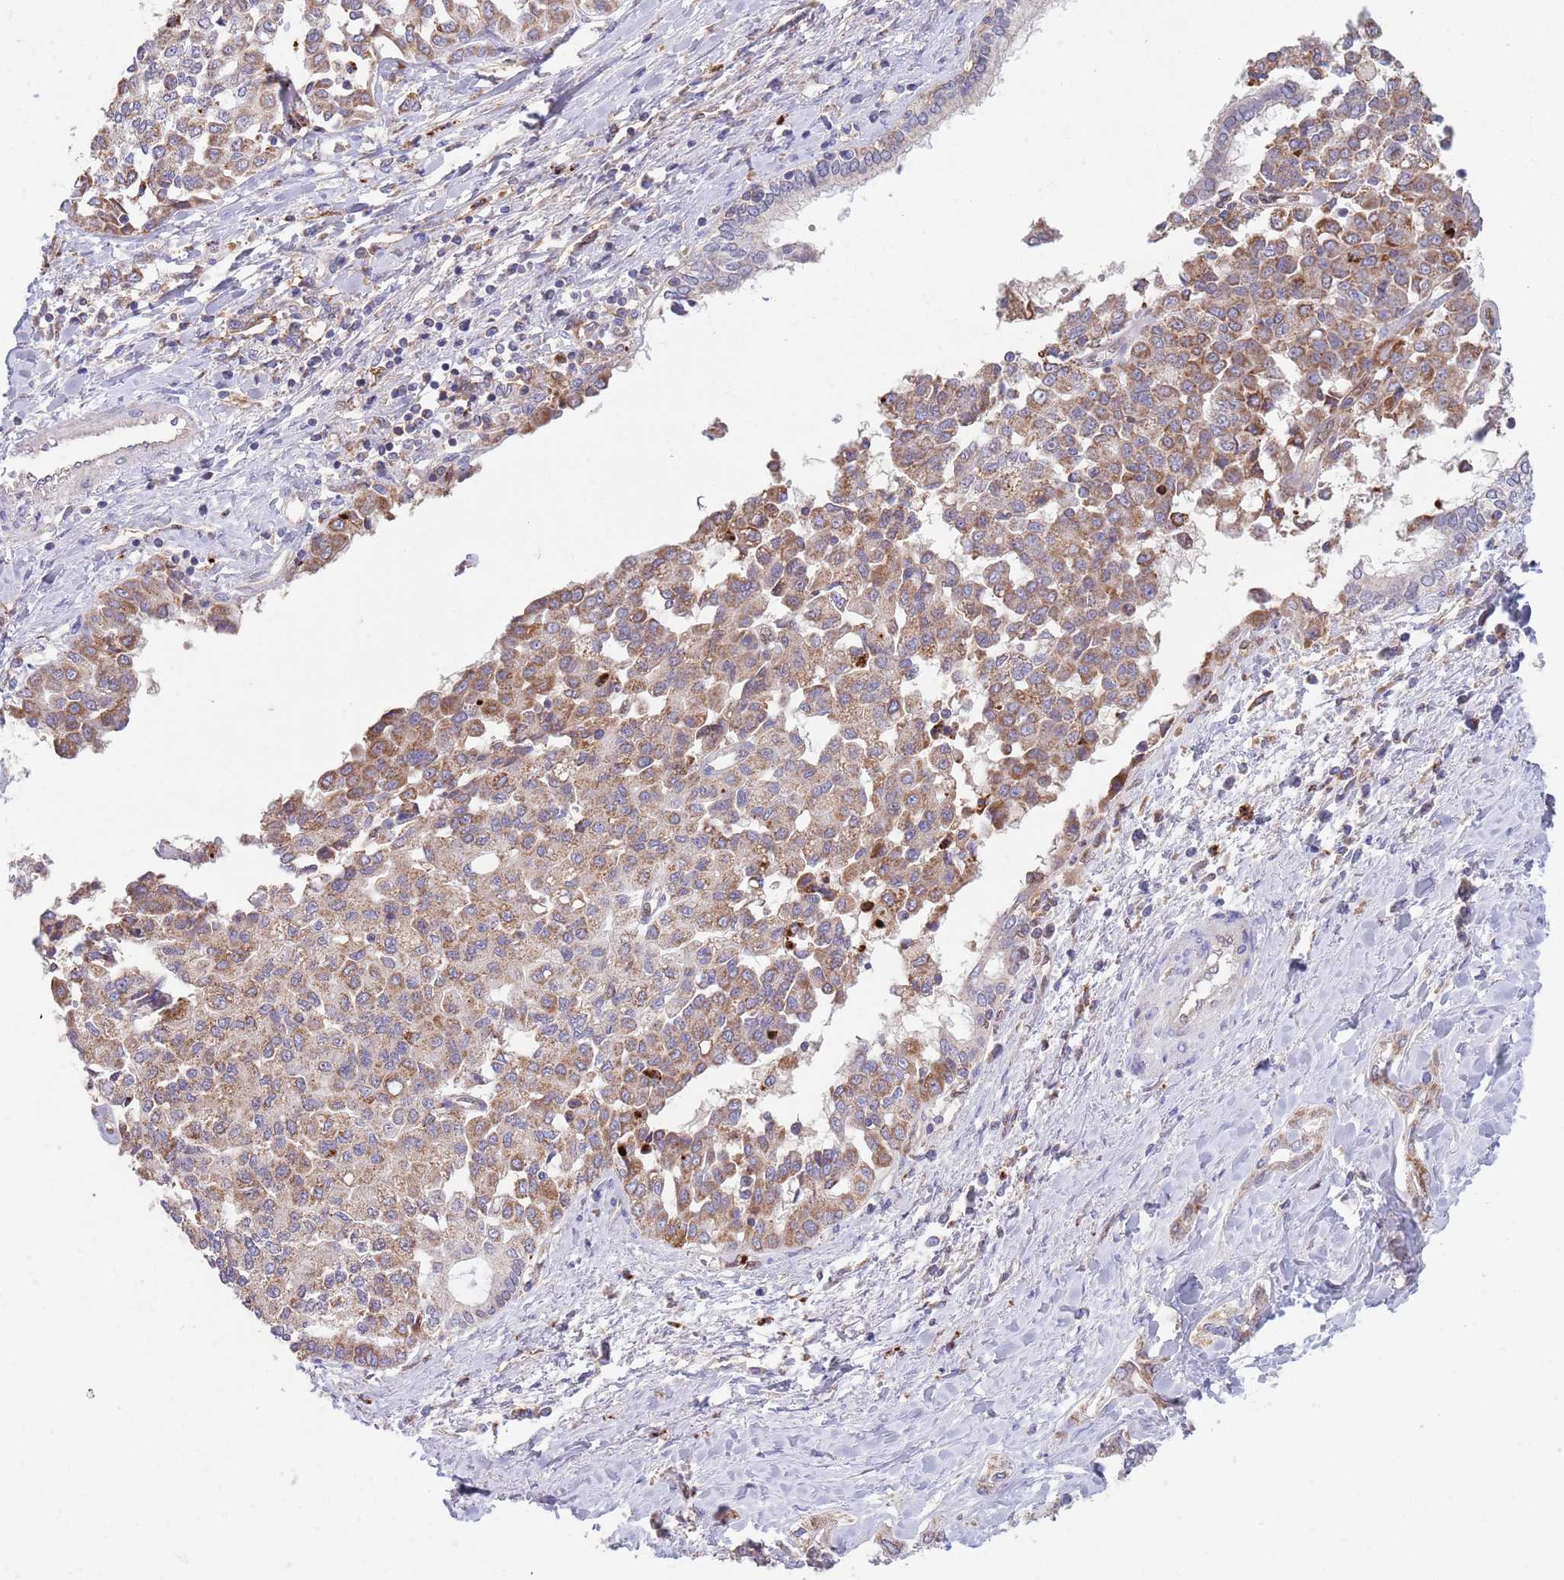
{"staining": {"intensity": "moderate", "quantity": ">75%", "location": "cytoplasmic/membranous"}, "tissue": "liver cancer", "cell_type": "Tumor cells", "image_type": "cancer", "snomed": [{"axis": "morphology", "description": "Cholangiocarcinoma"}, {"axis": "topography", "description": "Liver"}], "caption": "A medium amount of moderate cytoplasmic/membranous staining is appreciated in approximately >75% of tumor cells in liver cancer tissue. Nuclei are stained in blue.", "gene": "DDT", "patient": {"sex": "female", "age": 77}}